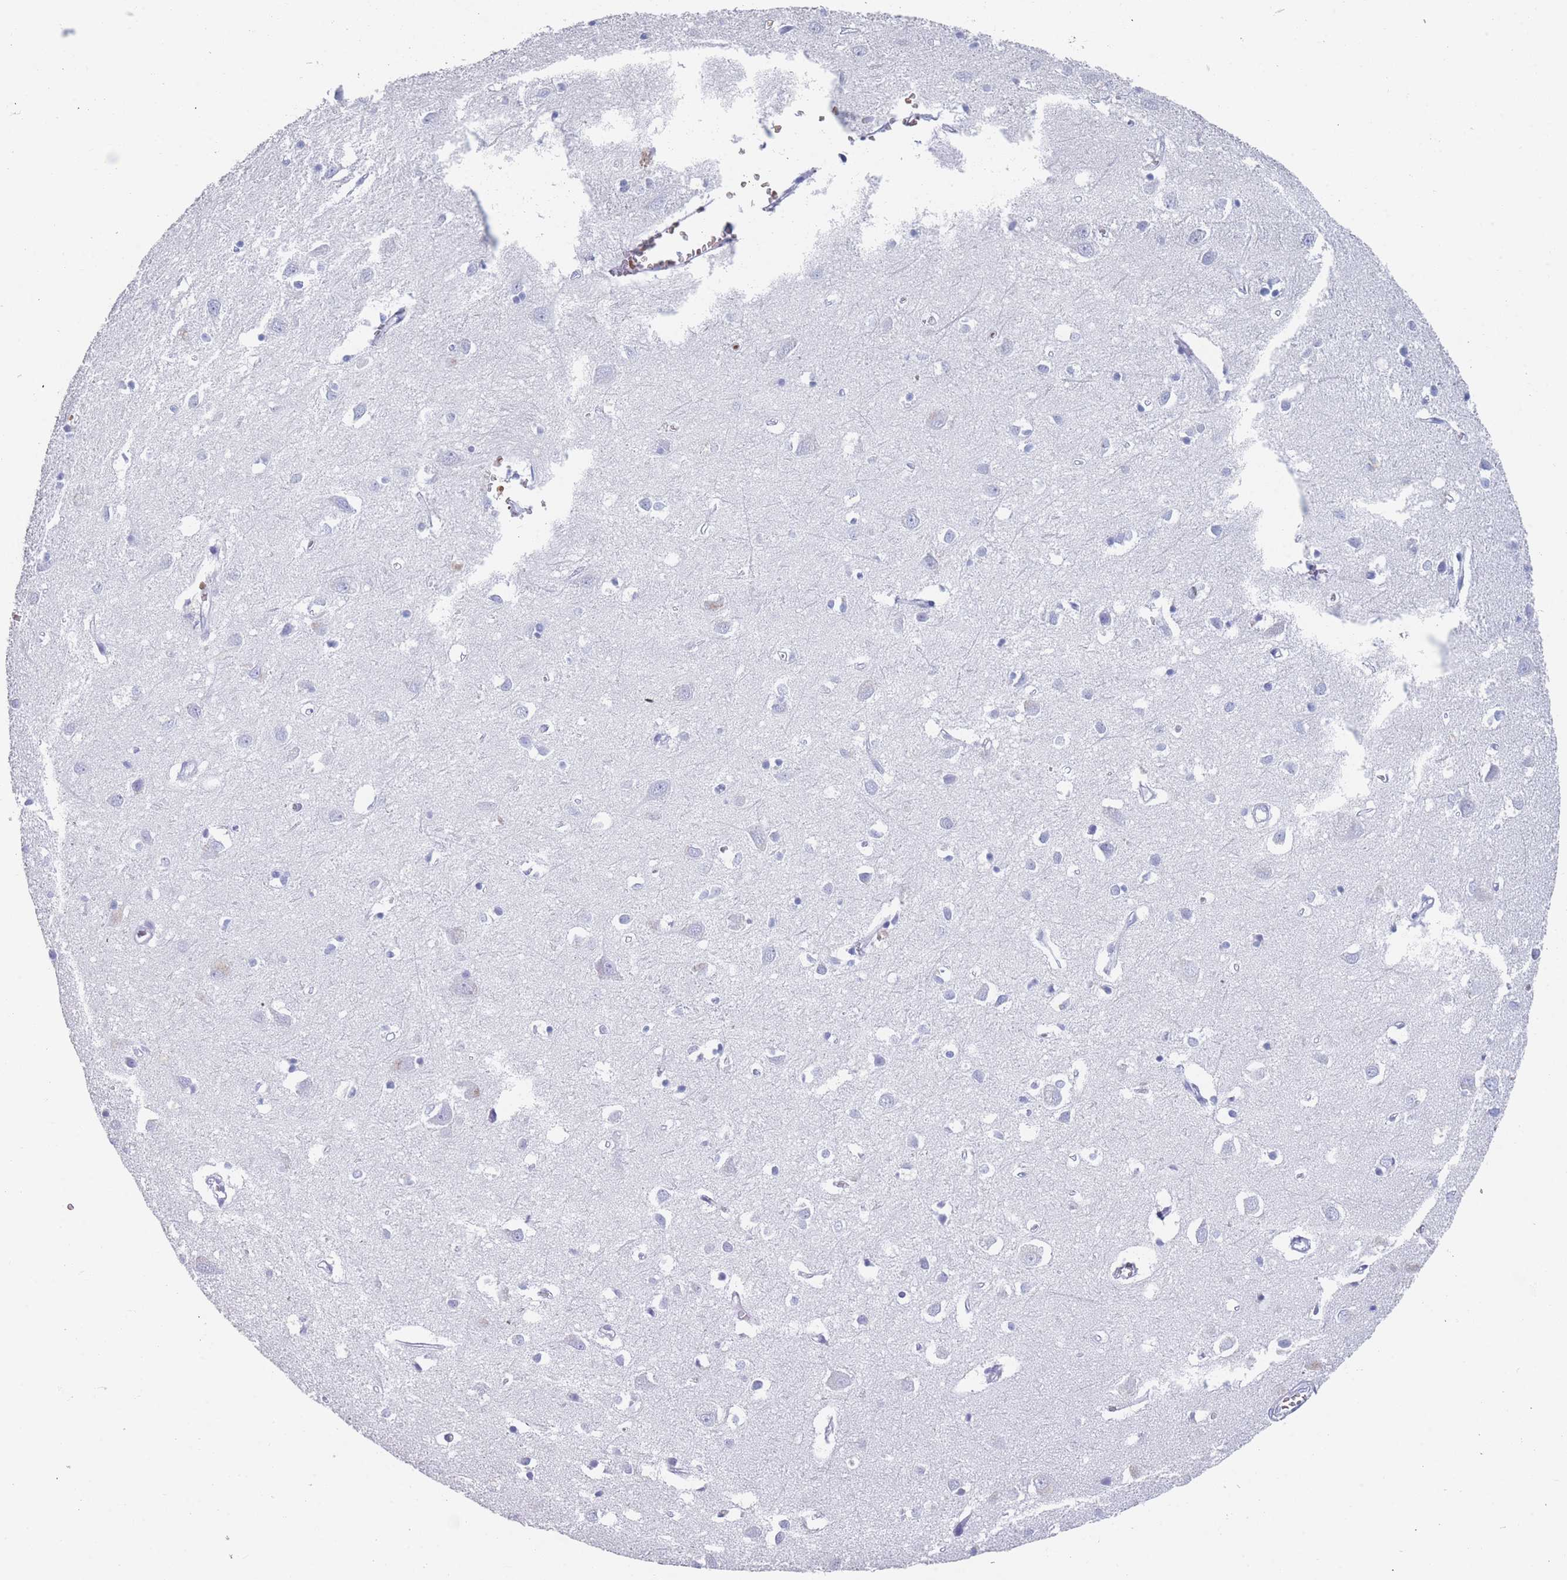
{"staining": {"intensity": "negative", "quantity": "none", "location": "none"}, "tissue": "cerebral cortex", "cell_type": "Endothelial cells", "image_type": "normal", "snomed": [{"axis": "morphology", "description": "Normal tissue, NOS"}, {"axis": "topography", "description": "Cerebral cortex"}], "caption": "The immunohistochemistry (IHC) image has no significant staining in endothelial cells of cerebral cortex. The staining was performed using DAB (3,3'-diaminobenzidine) to visualize the protein expression in brown, while the nuclei were stained in blue with hematoxylin (Magnification: 20x).", "gene": "OR5D16", "patient": {"sex": "female", "age": 64}}